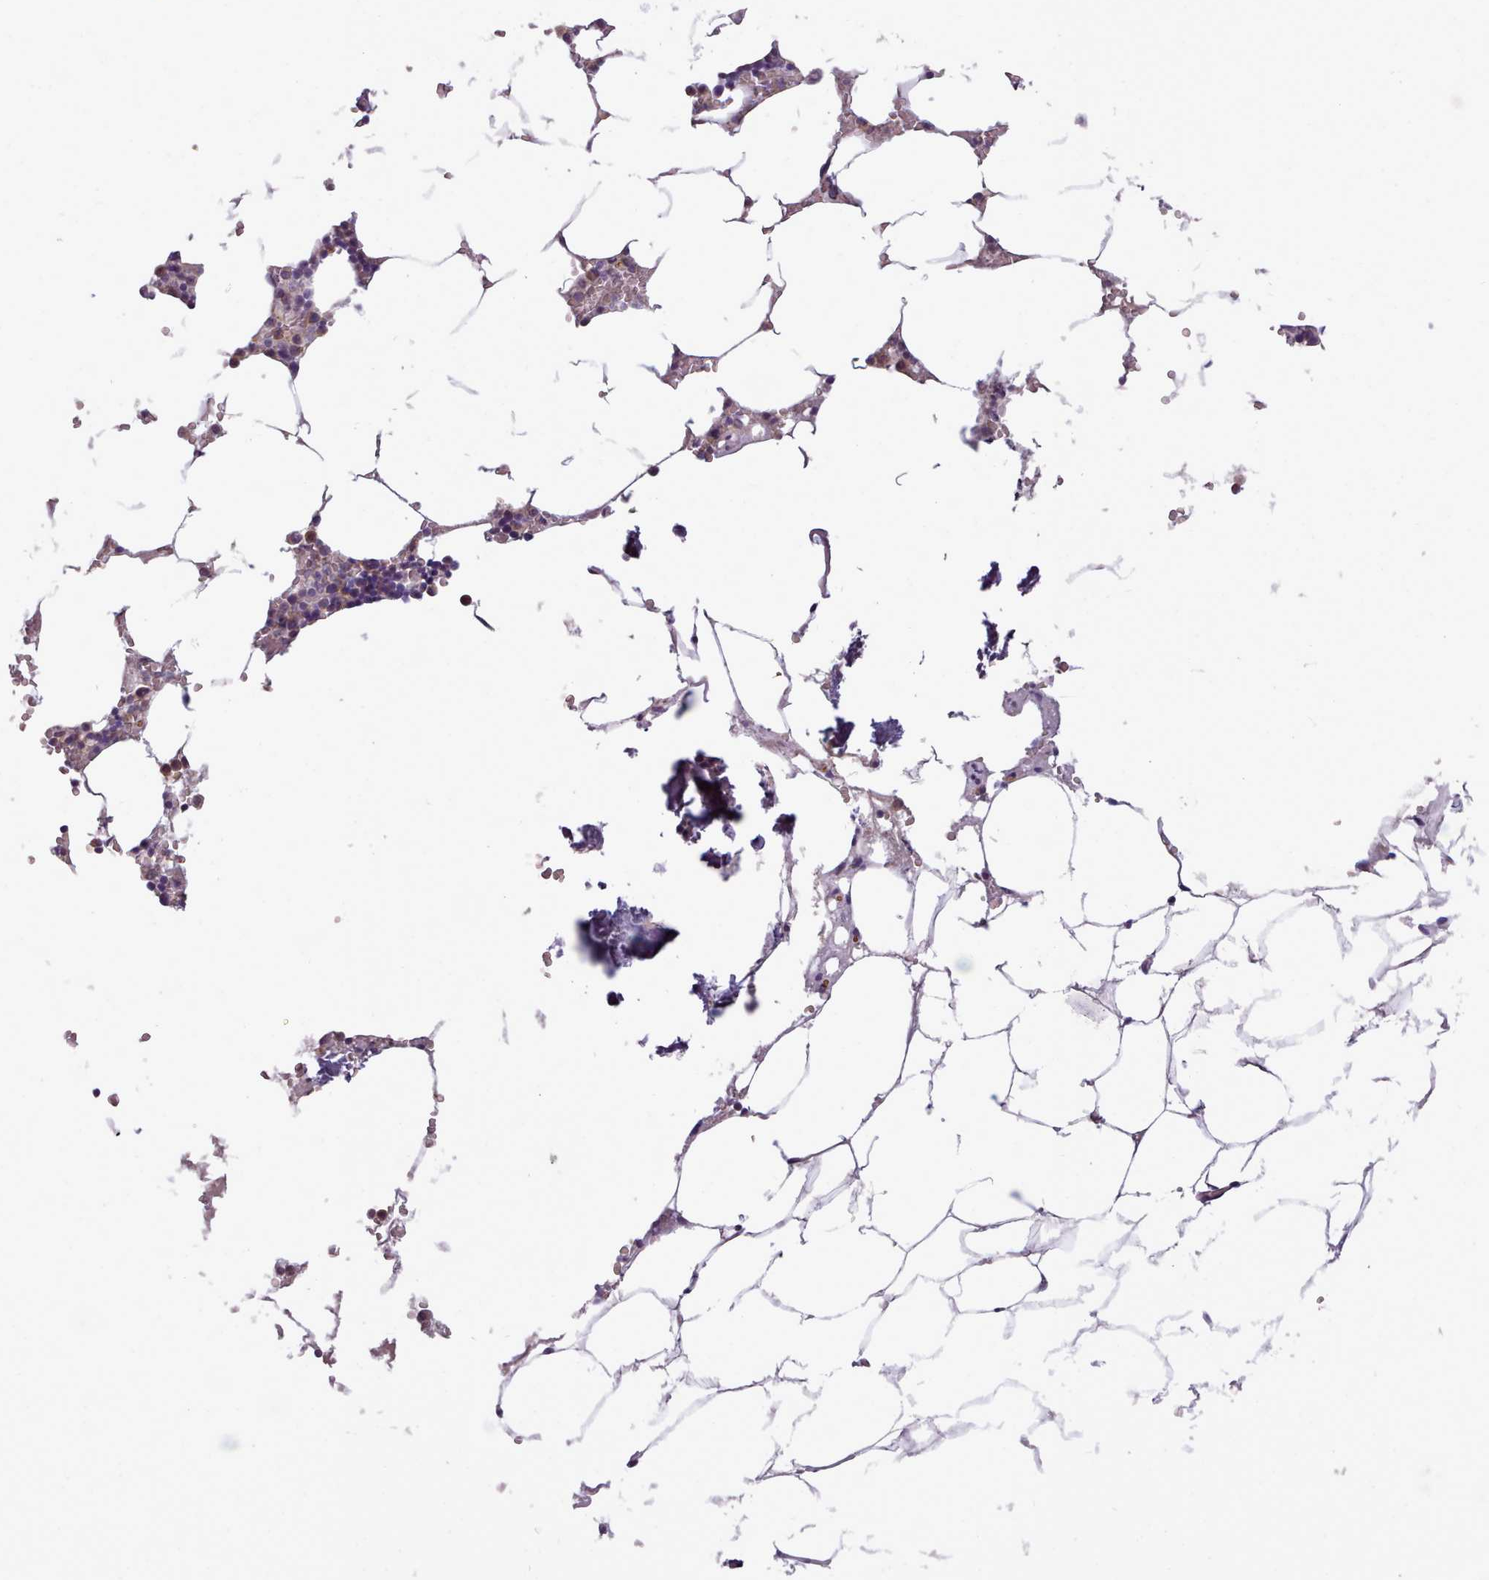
{"staining": {"intensity": "weak", "quantity": "<25%", "location": "cytoplasmic/membranous"}, "tissue": "bone marrow", "cell_type": "Hematopoietic cells", "image_type": "normal", "snomed": [{"axis": "morphology", "description": "Normal tissue, NOS"}, {"axis": "topography", "description": "Bone marrow"}], "caption": "A photomicrograph of bone marrow stained for a protein reveals no brown staining in hematopoietic cells. (DAB (3,3'-diaminobenzidine) immunohistochemistry, high magnification).", "gene": "KCTD16", "patient": {"sex": "male", "age": 70}}